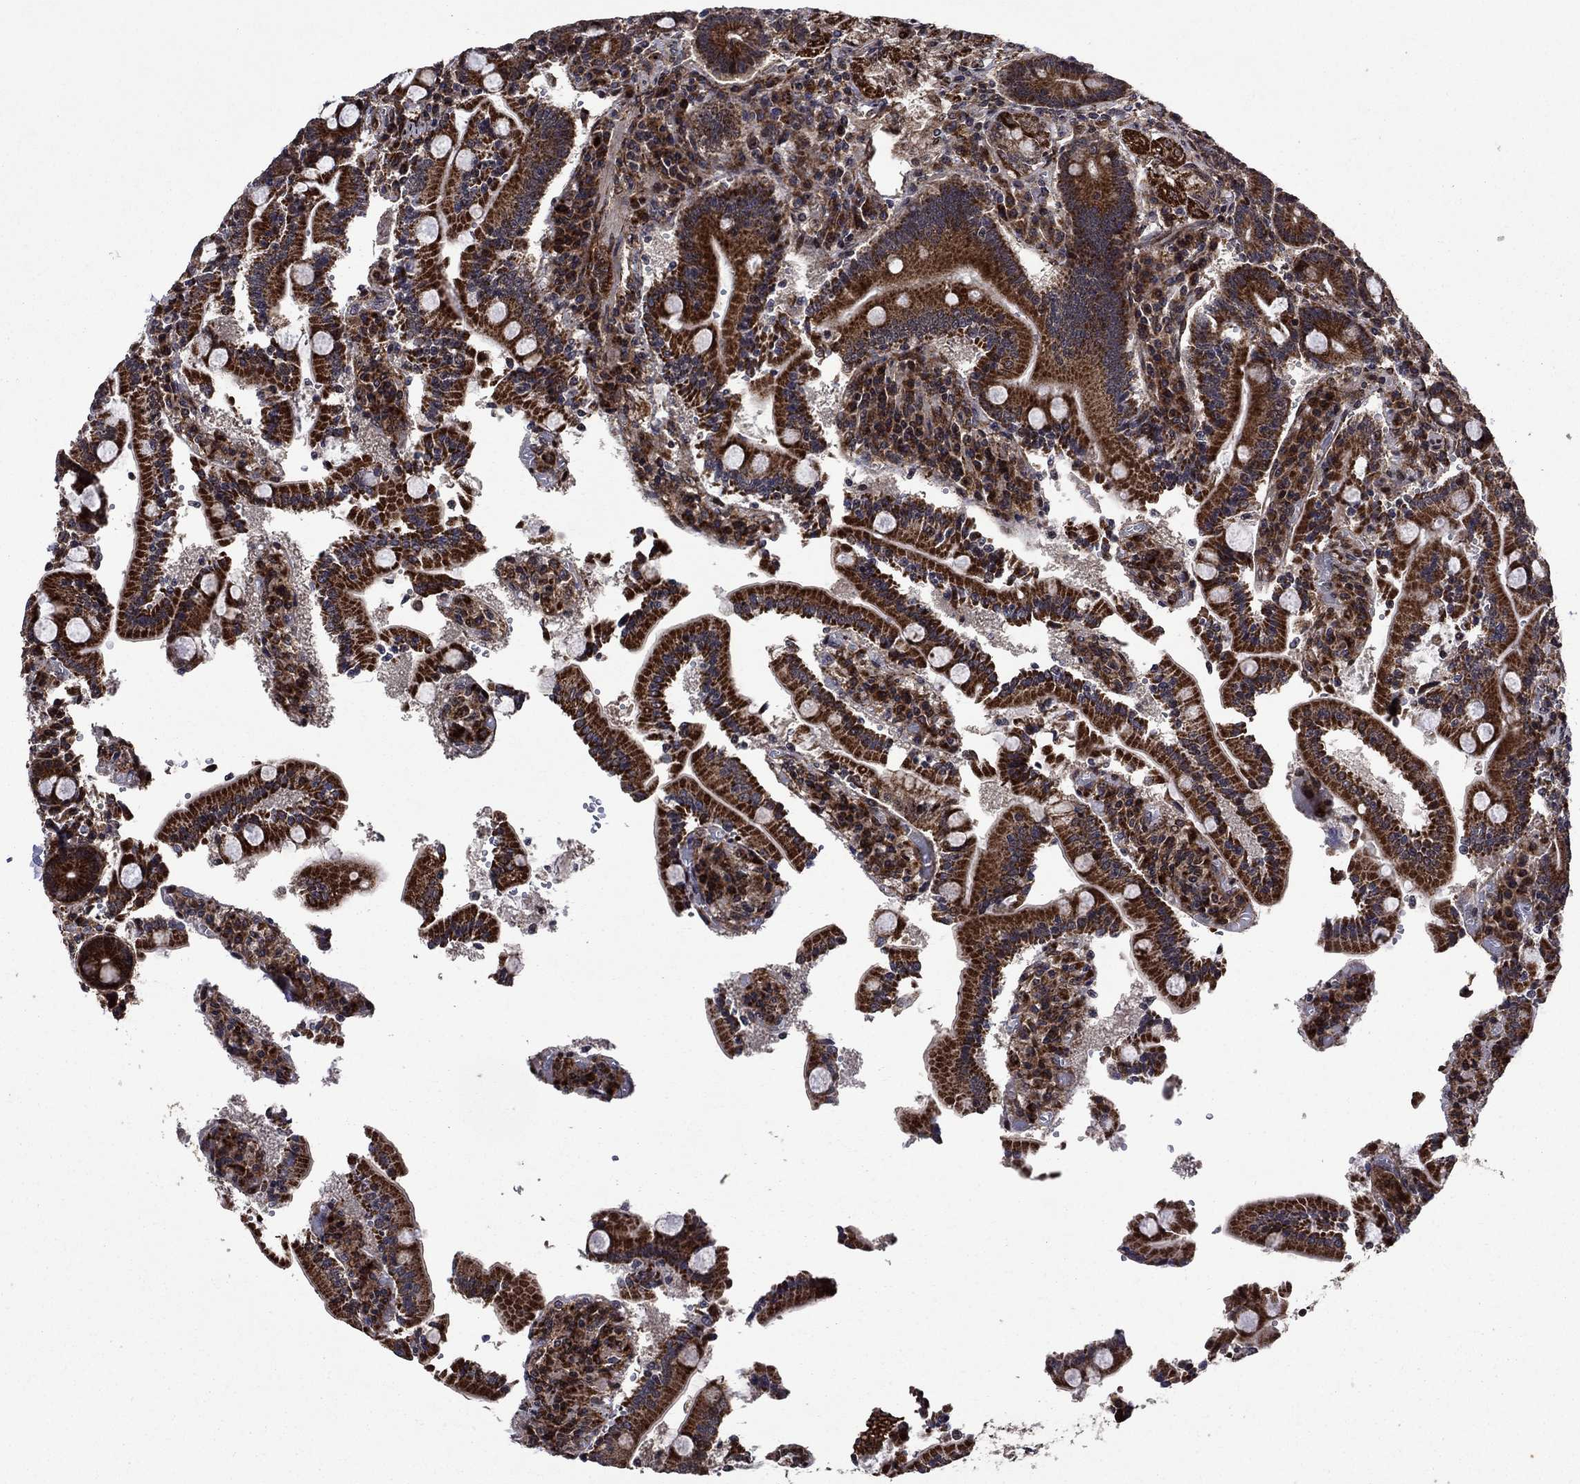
{"staining": {"intensity": "strong", "quantity": ">75%", "location": "cytoplasmic/membranous"}, "tissue": "duodenum", "cell_type": "Glandular cells", "image_type": "normal", "snomed": [{"axis": "morphology", "description": "Normal tissue, NOS"}, {"axis": "topography", "description": "Duodenum"}], "caption": "Duodenum stained with DAB (3,3'-diaminobenzidine) immunohistochemistry reveals high levels of strong cytoplasmic/membranous staining in approximately >75% of glandular cells.", "gene": "AGTPBP1", "patient": {"sex": "female", "age": 62}}